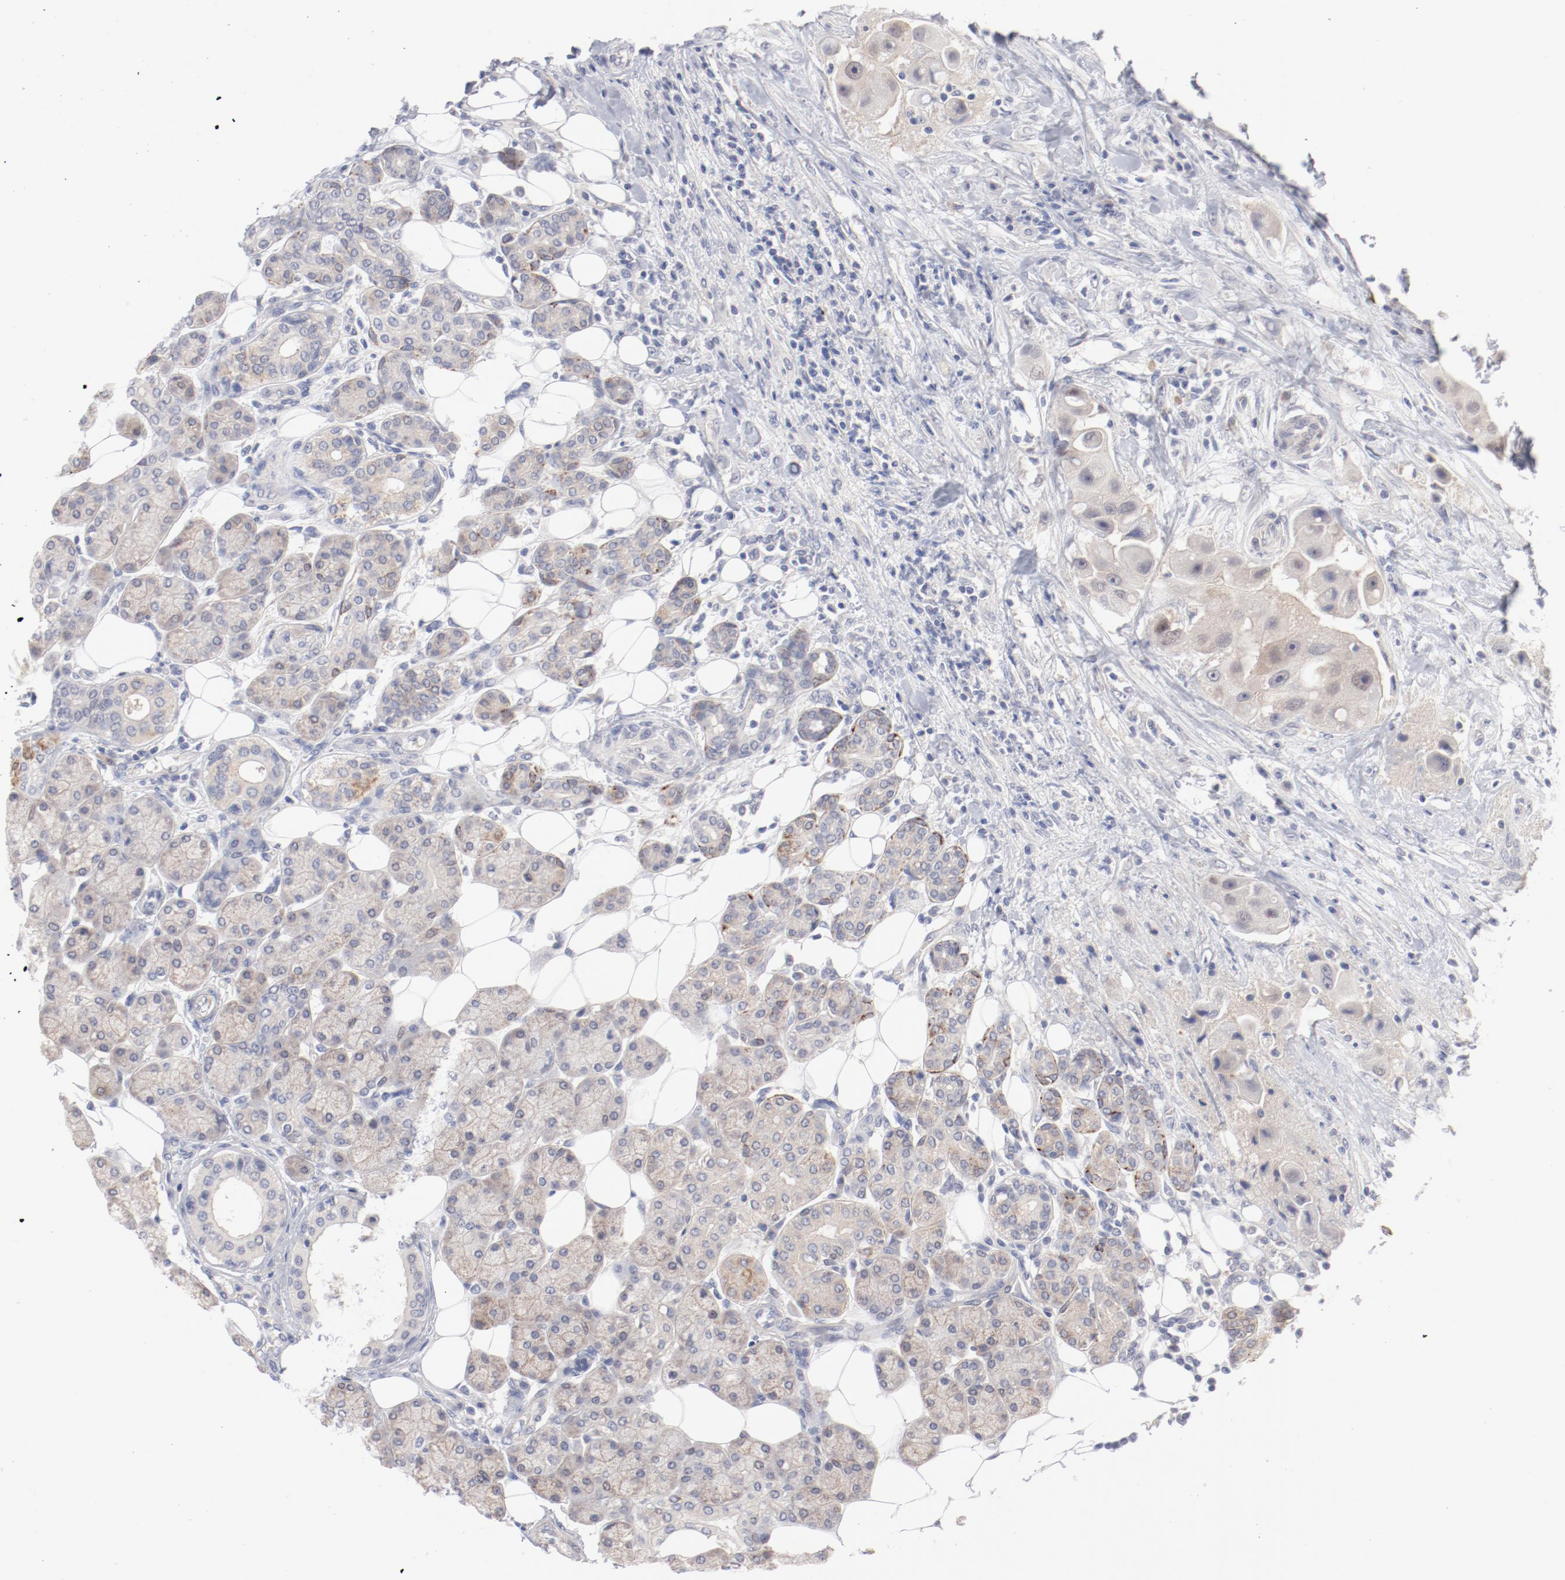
{"staining": {"intensity": "weak", "quantity": "<25%", "location": "cytoplasmic/membranous"}, "tissue": "head and neck cancer", "cell_type": "Tumor cells", "image_type": "cancer", "snomed": [{"axis": "morphology", "description": "Normal tissue, NOS"}, {"axis": "morphology", "description": "Adenocarcinoma, NOS"}, {"axis": "topography", "description": "Salivary gland"}, {"axis": "topography", "description": "Head-Neck"}], "caption": "Immunohistochemistry (IHC) of adenocarcinoma (head and neck) exhibits no positivity in tumor cells.", "gene": "SH3BGR", "patient": {"sex": "male", "age": 80}}